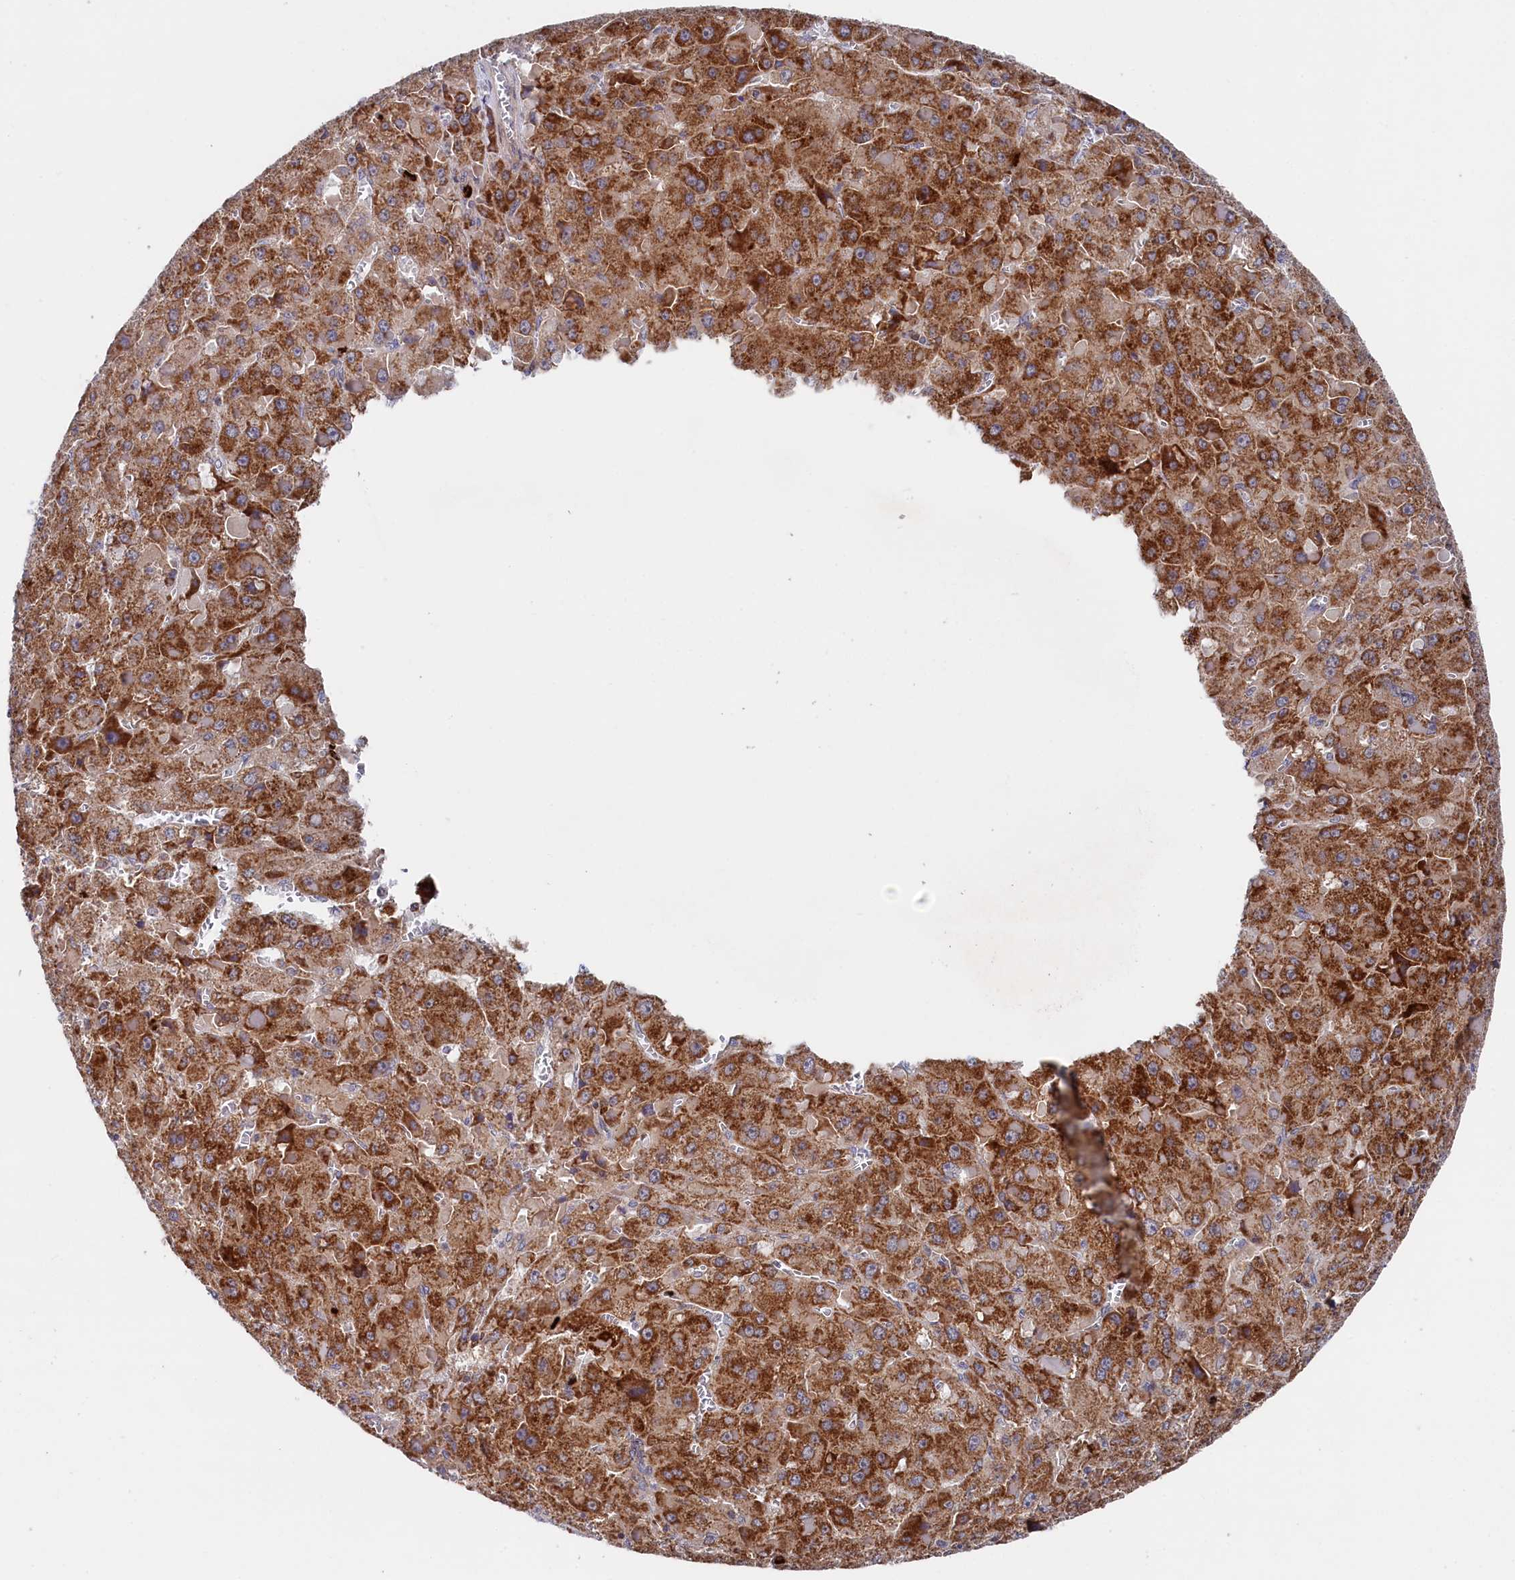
{"staining": {"intensity": "moderate", "quantity": ">75%", "location": "cytoplasmic/membranous"}, "tissue": "liver cancer", "cell_type": "Tumor cells", "image_type": "cancer", "snomed": [{"axis": "morphology", "description": "Carcinoma, Hepatocellular, NOS"}, {"axis": "topography", "description": "Liver"}], "caption": "An immunohistochemistry photomicrograph of neoplastic tissue is shown. Protein staining in brown labels moderate cytoplasmic/membranous positivity in liver cancer (hepatocellular carcinoma) within tumor cells.", "gene": "CHCHD1", "patient": {"sex": "female", "age": 73}}